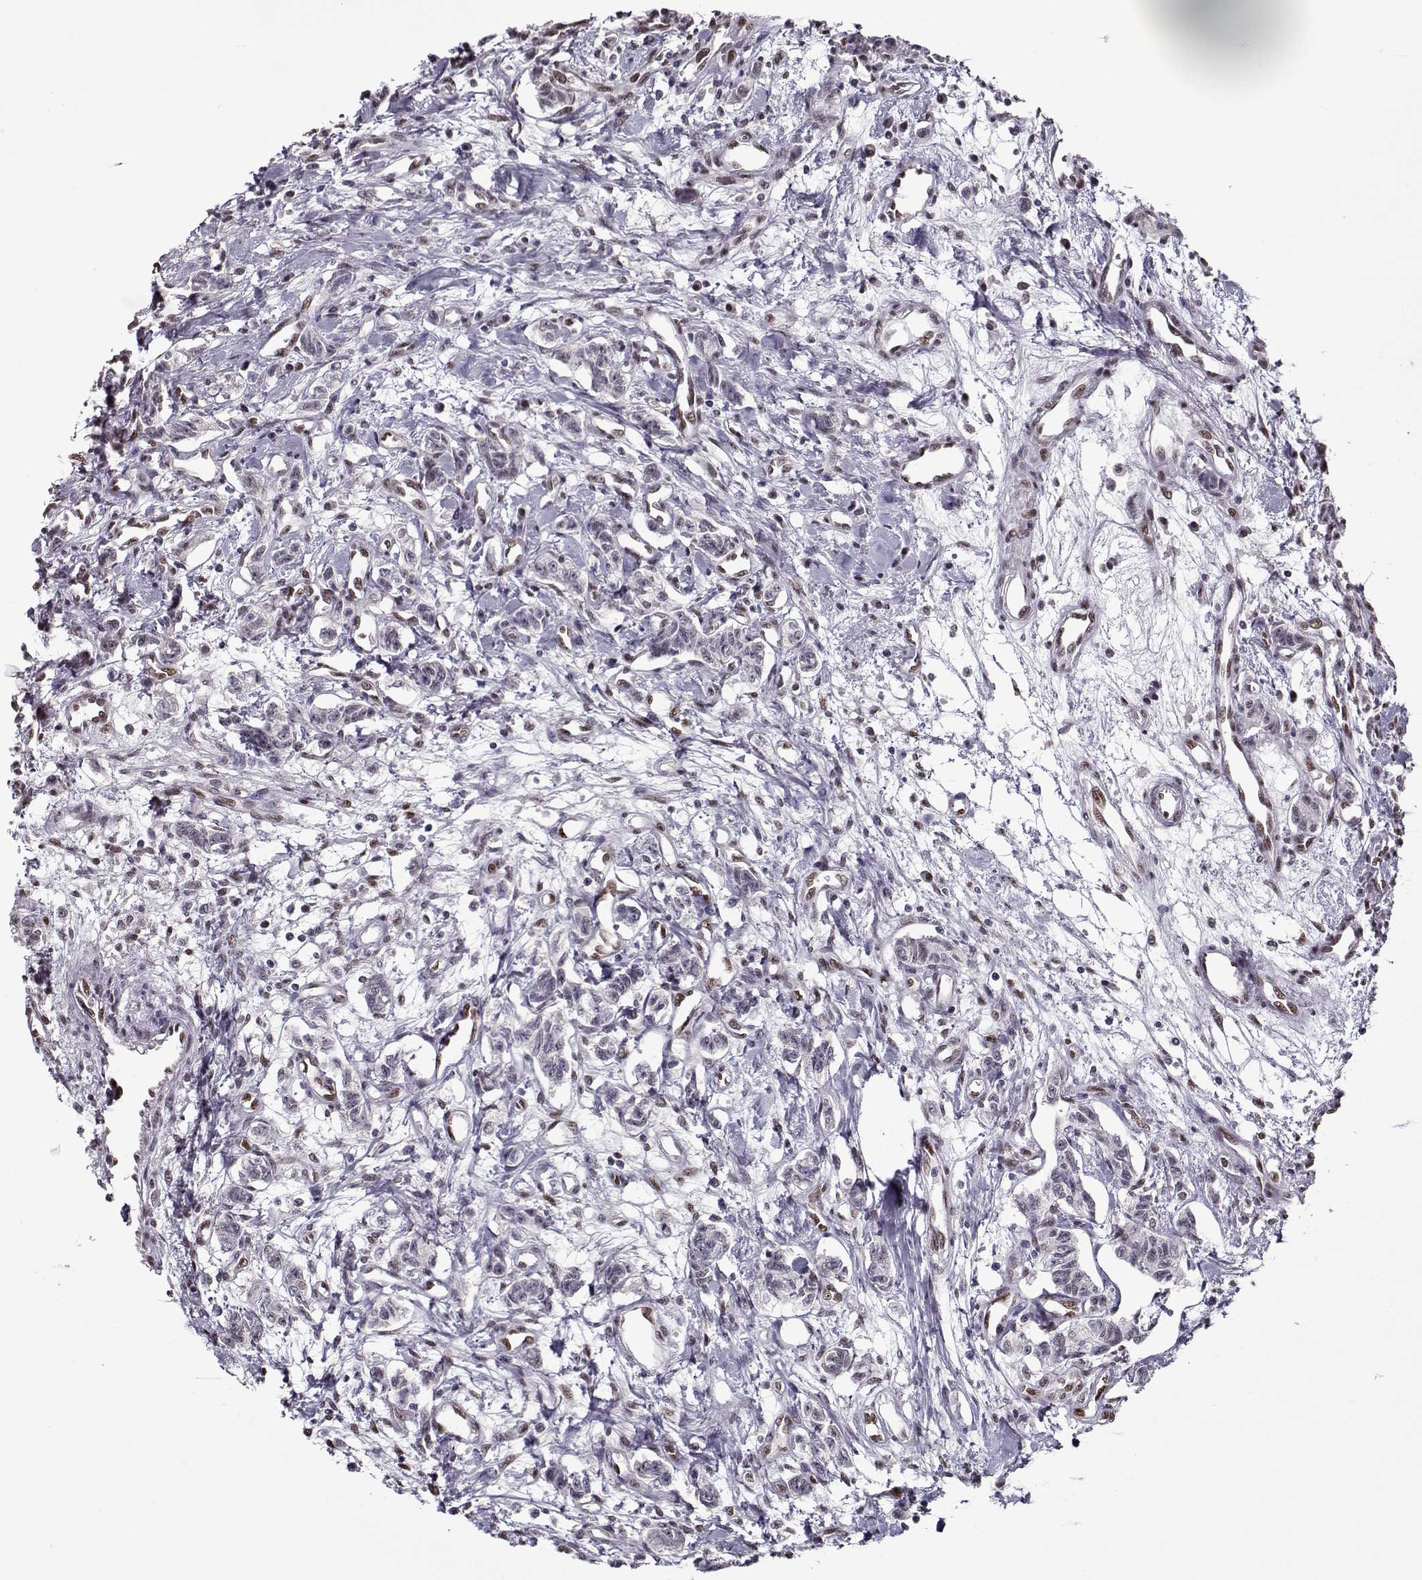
{"staining": {"intensity": "negative", "quantity": "none", "location": "none"}, "tissue": "carcinoid", "cell_type": "Tumor cells", "image_type": "cancer", "snomed": [{"axis": "morphology", "description": "Carcinoid, malignant, NOS"}, {"axis": "topography", "description": "Kidney"}], "caption": "There is no significant expression in tumor cells of carcinoid (malignant).", "gene": "PRMT8", "patient": {"sex": "female", "age": 41}}